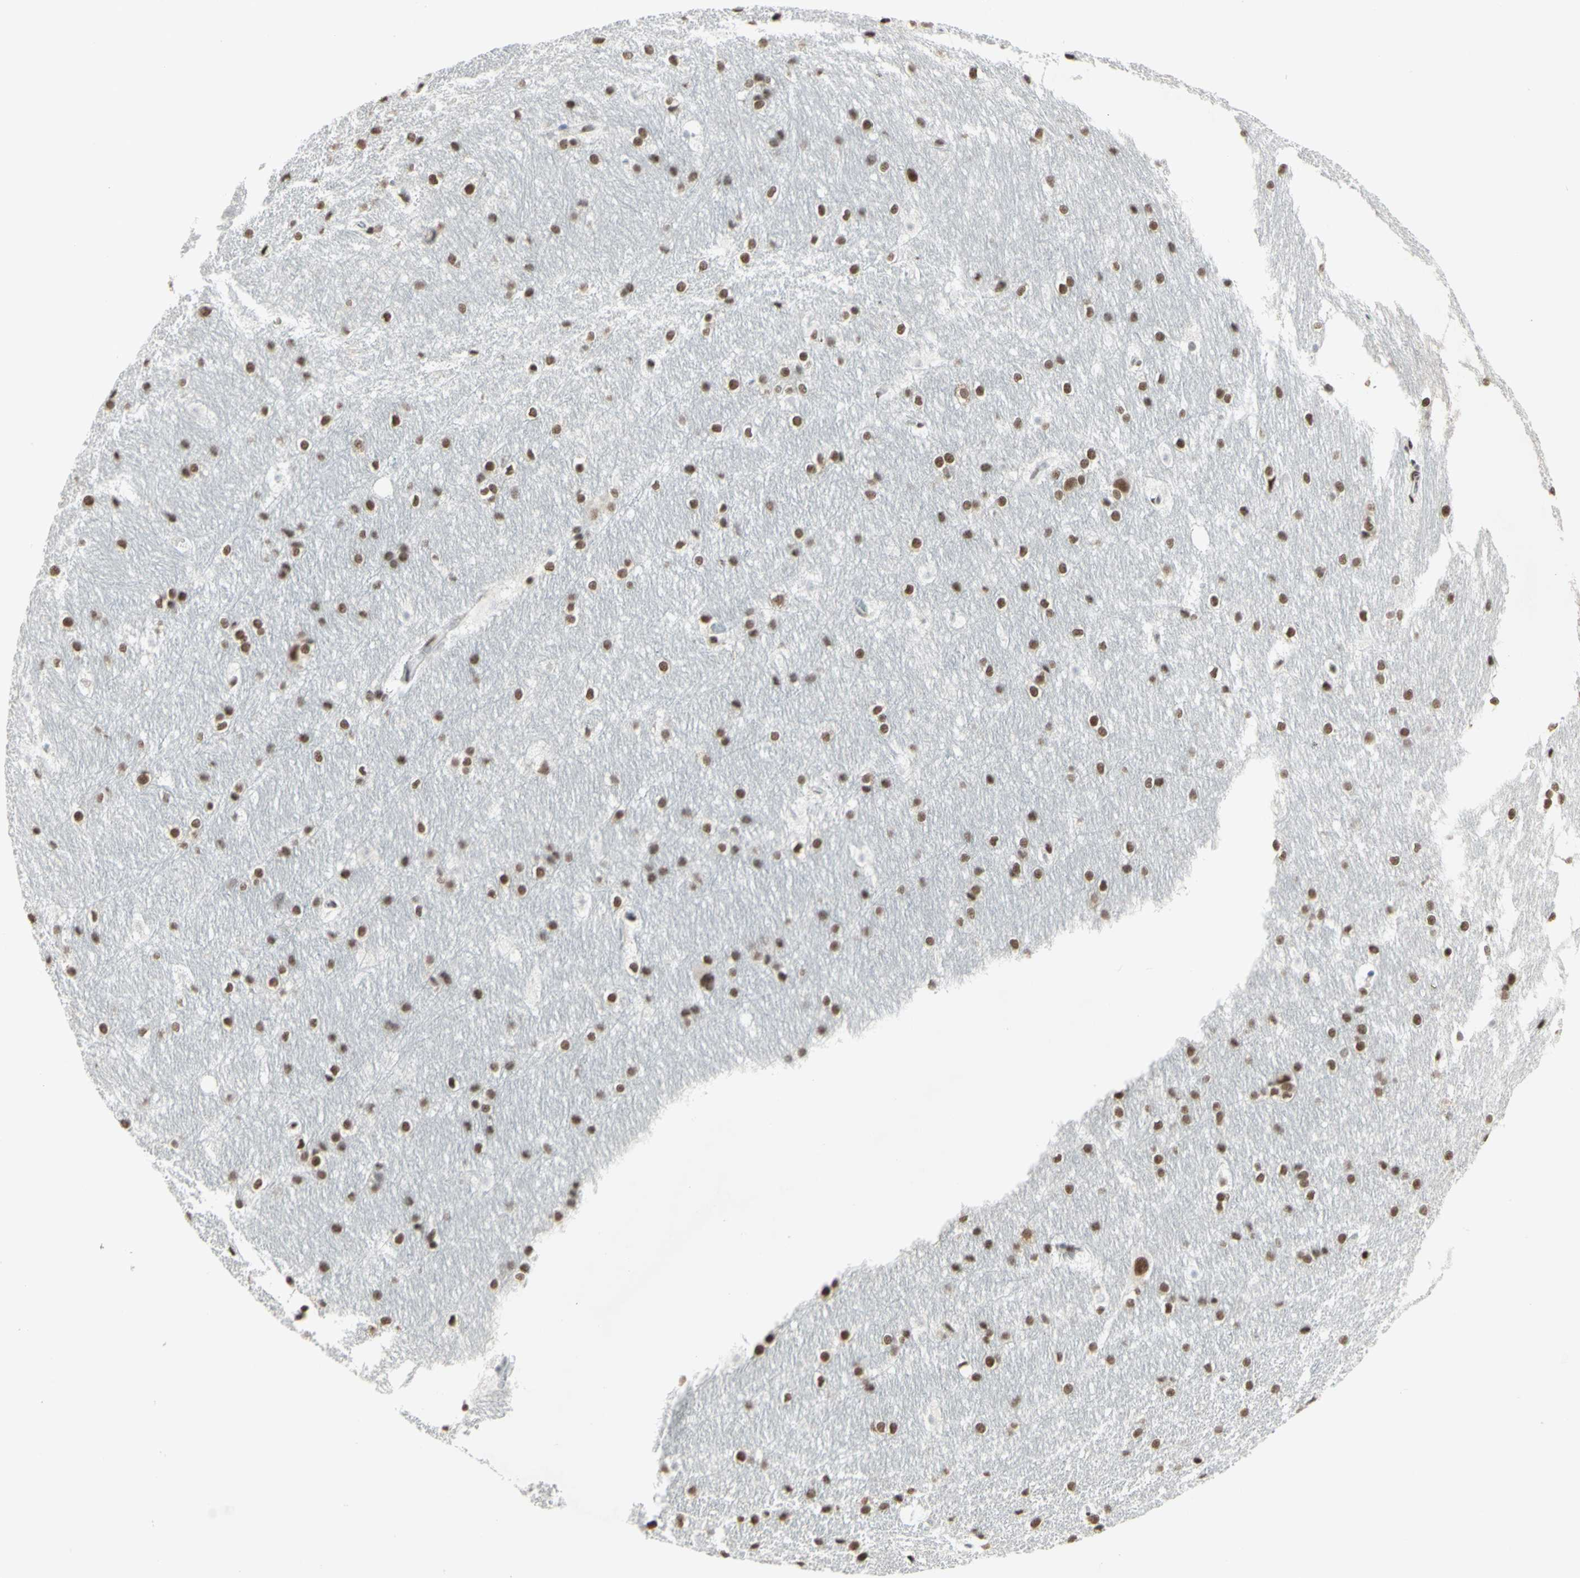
{"staining": {"intensity": "strong", "quantity": ">75%", "location": "nuclear"}, "tissue": "hippocampus", "cell_type": "Glial cells", "image_type": "normal", "snomed": [{"axis": "morphology", "description": "Normal tissue, NOS"}, {"axis": "topography", "description": "Hippocampus"}], "caption": "Hippocampus stained with IHC reveals strong nuclear expression in about >75% of glial cells.", "gene": "TRIM28", "patient": {"sex": "female", "age": 19}}